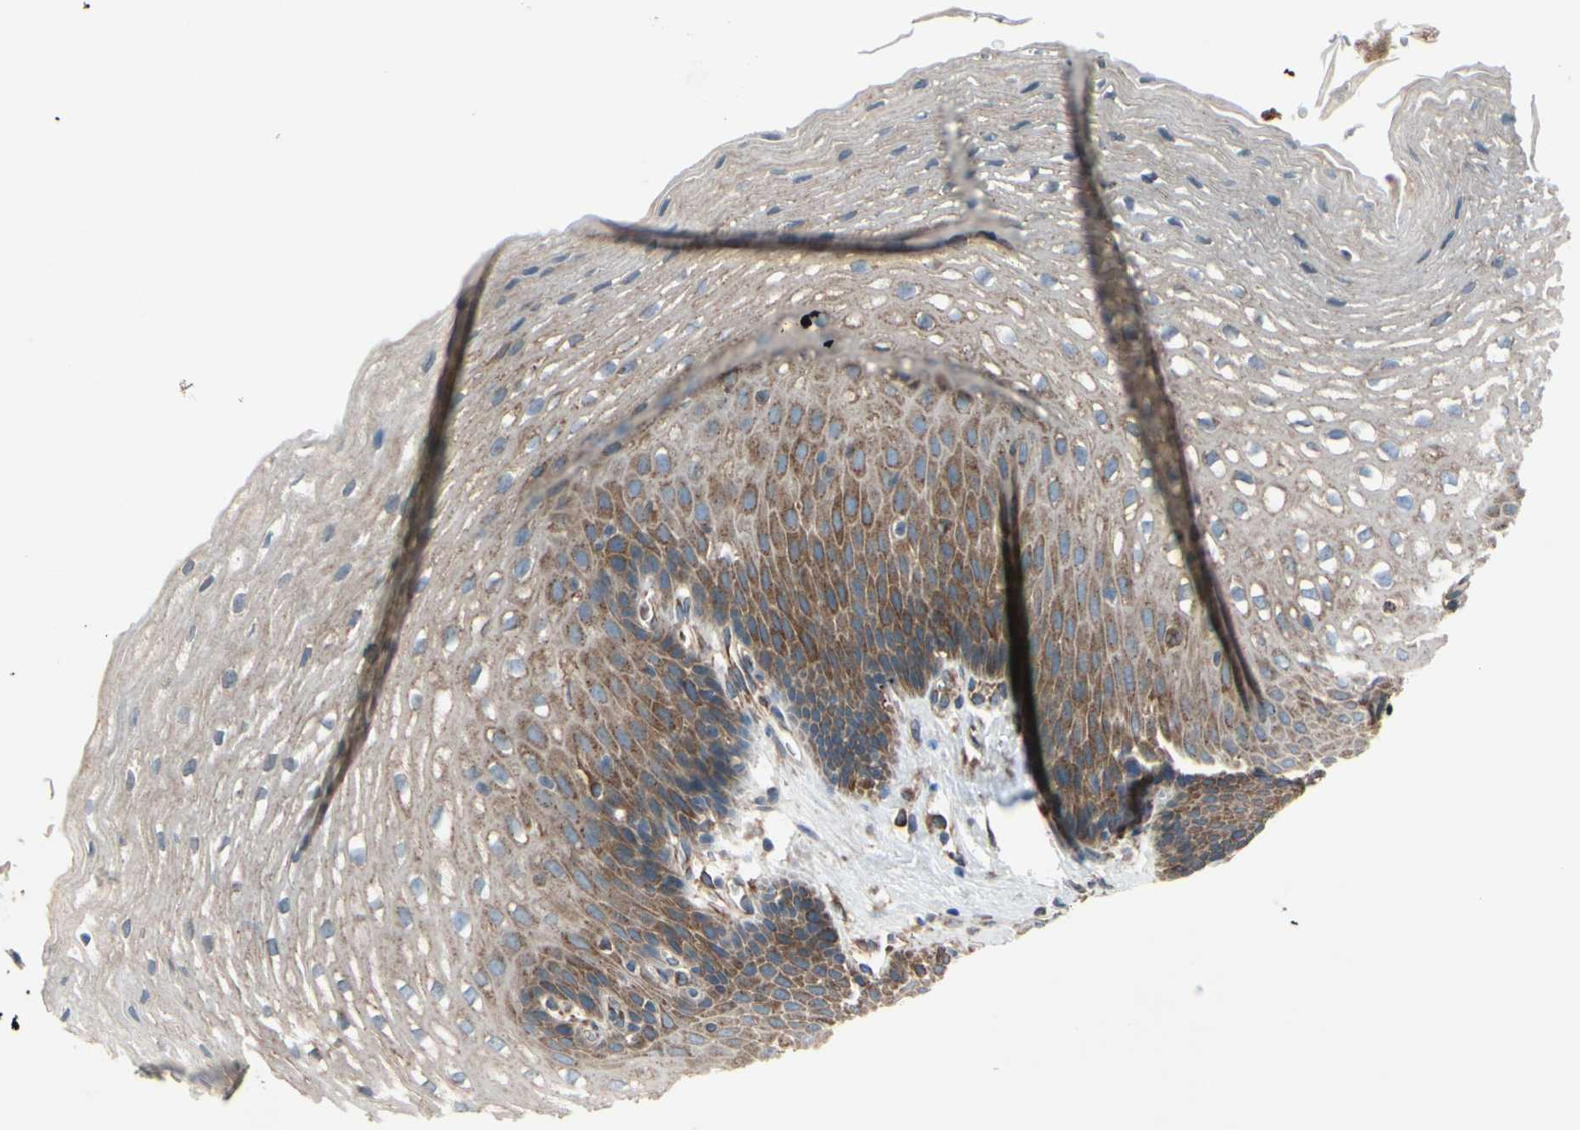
{"staining": {"intensity": "strong", "quantity": "25%-75%", "location": "cytoplasmic/membranous"}, "tissue": "esophagus", "cell_type": "Squamous epithelial cells", "image_type": "normal", "snomed": [{"axis": "morphology", "description": "Normal tissue, NOS"}, {"axis": "topography", "description": "Esophagus"}], "caption": "Immunohistochemistry (IHC) photomicrograph of benign esophagus: human esophagus stained using immunohistochemistry shows high levels of strong protein expression localized specifically in the cytoplasmic/membranous of squamous epithelial cells, appearing as a cytoplasmic/membranous brown color.", "gene": "CLCC1", "patient": {"sex": "male", "age": 48}}